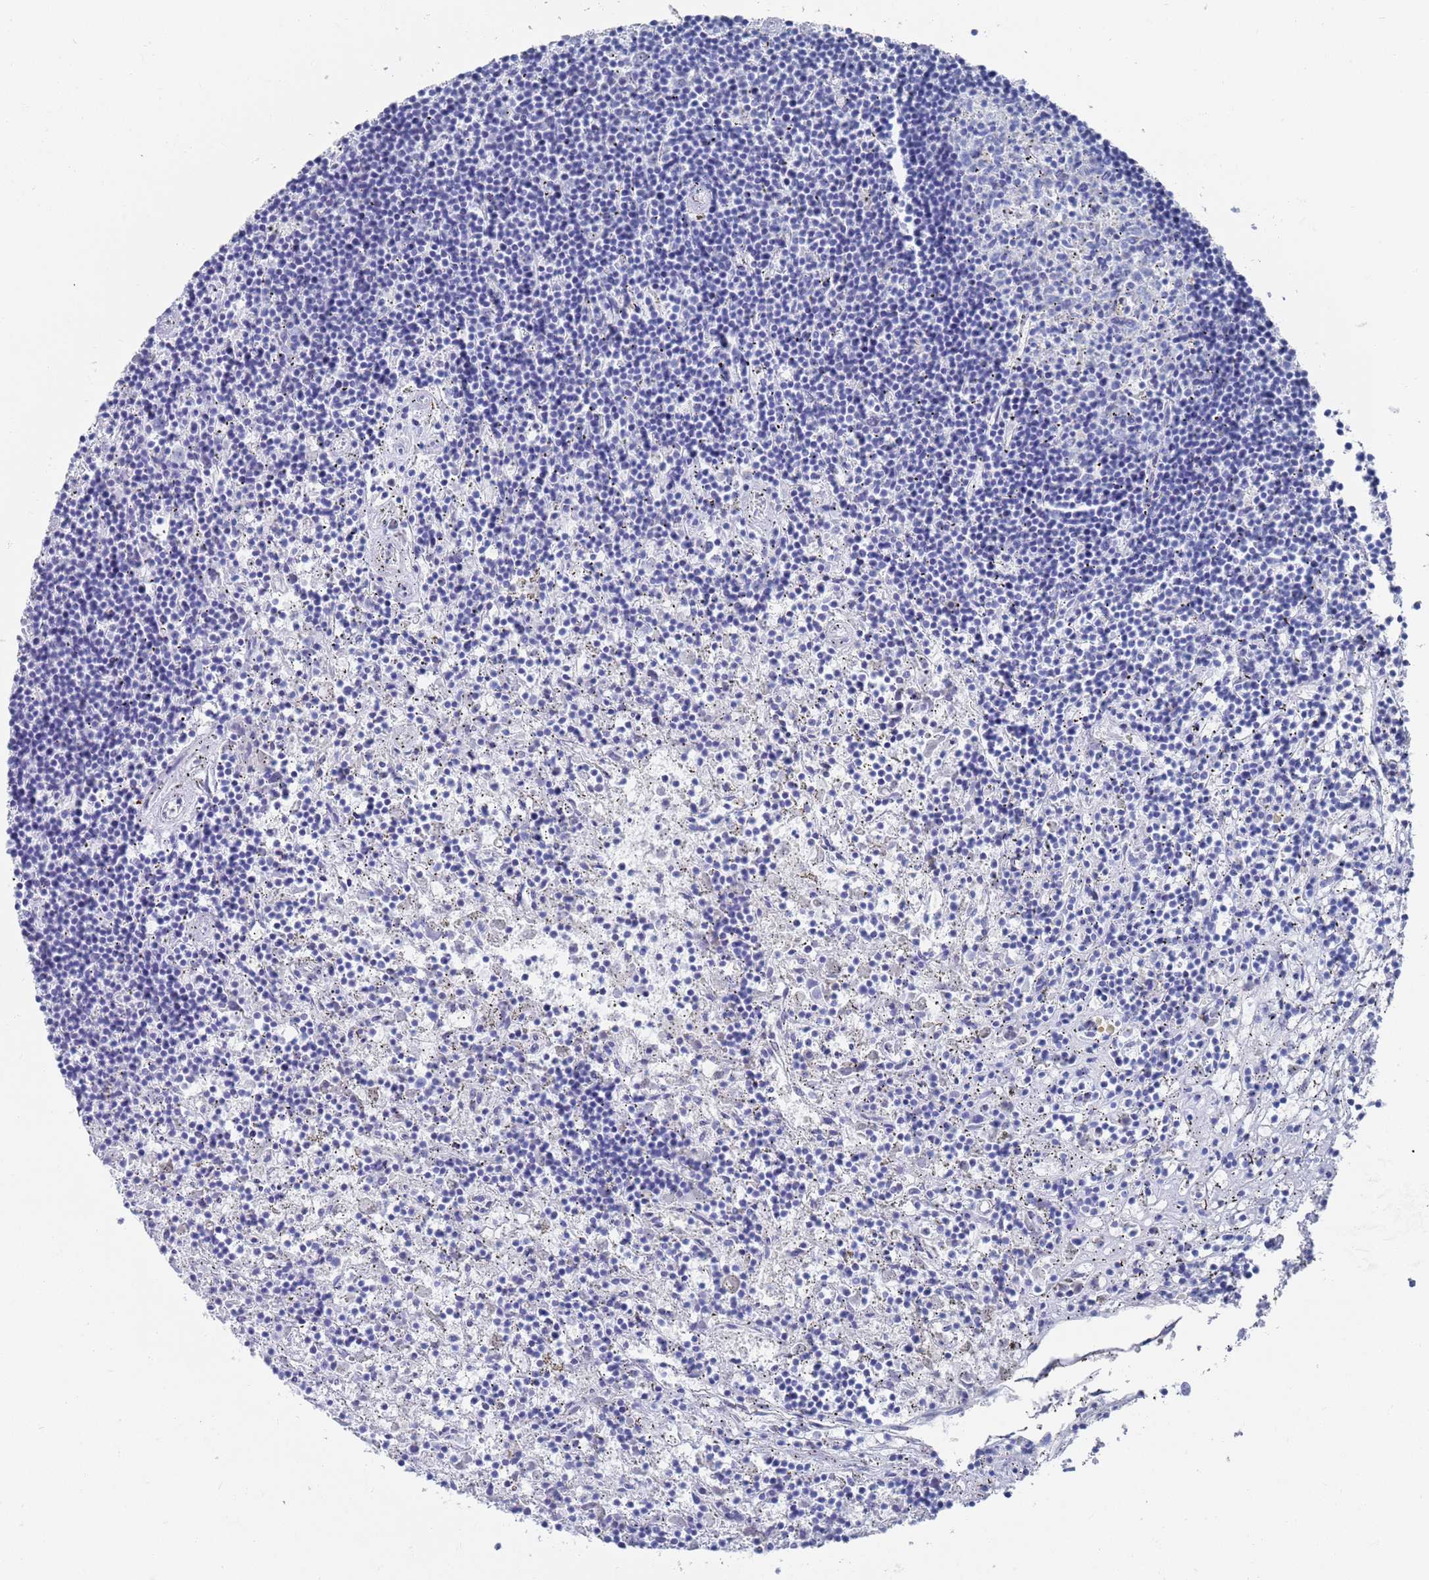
{"staining": {"intensity": "negative", "quantity": "none", "location": "none"}, "tissue": "lymphoma", "cell_type": "Tumor cells", "image_type": "cancer", "snomed": [{"axis": "morphology", "description": "Malignant lymphoma, non-Hodgkin's type, Low grade"}, {"axis": "topography", "description": "Spleen"}], "caption": "An immunohistochemistry (IHC) image of lymphoma is shown. There is no staining in tumor cells of lymphoma.", "gene": "MTMR2", "patient": {"sex": "male", "age": 76}}